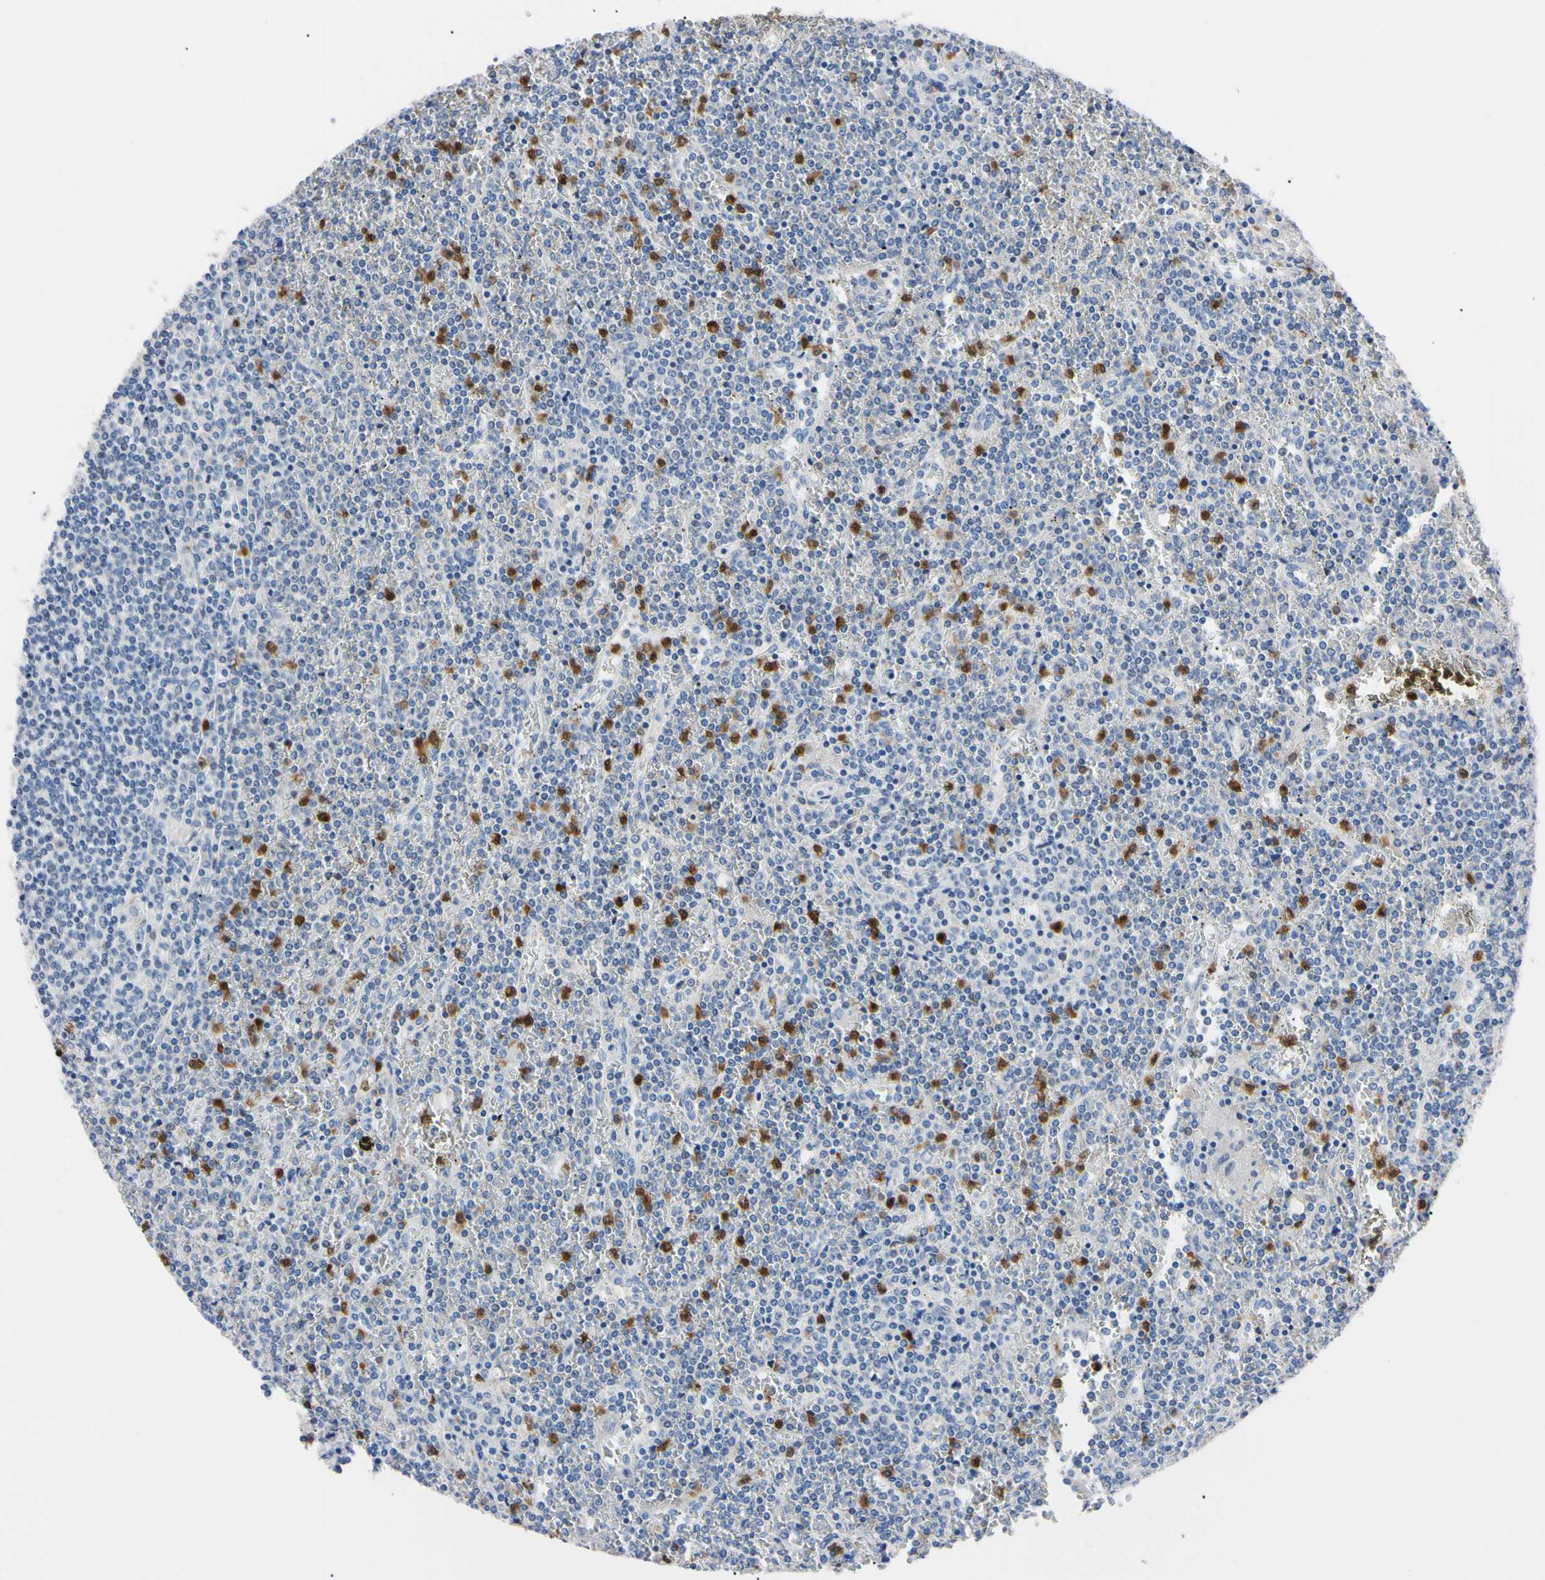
{"staining": {"intensity": "negative", "quantity": "none", "location": "none"}, "tissue": "lymphoma", "cell_type": "Tumor cells", "image_type": "cancer", "snomed": [{"axis": "morphology", "description": "Malignant lymphoma, non-Hodgkin's type, Low grade"}, {"axis": "topography", "description": "Spleen"}], "caption": "IHC of human low-grade malignant lymphoma, non-Hodgkin's type exhibits no positivity in tumor cells.", "gene": "NCF4", "patient": {"sex": "female", "age": 19}}